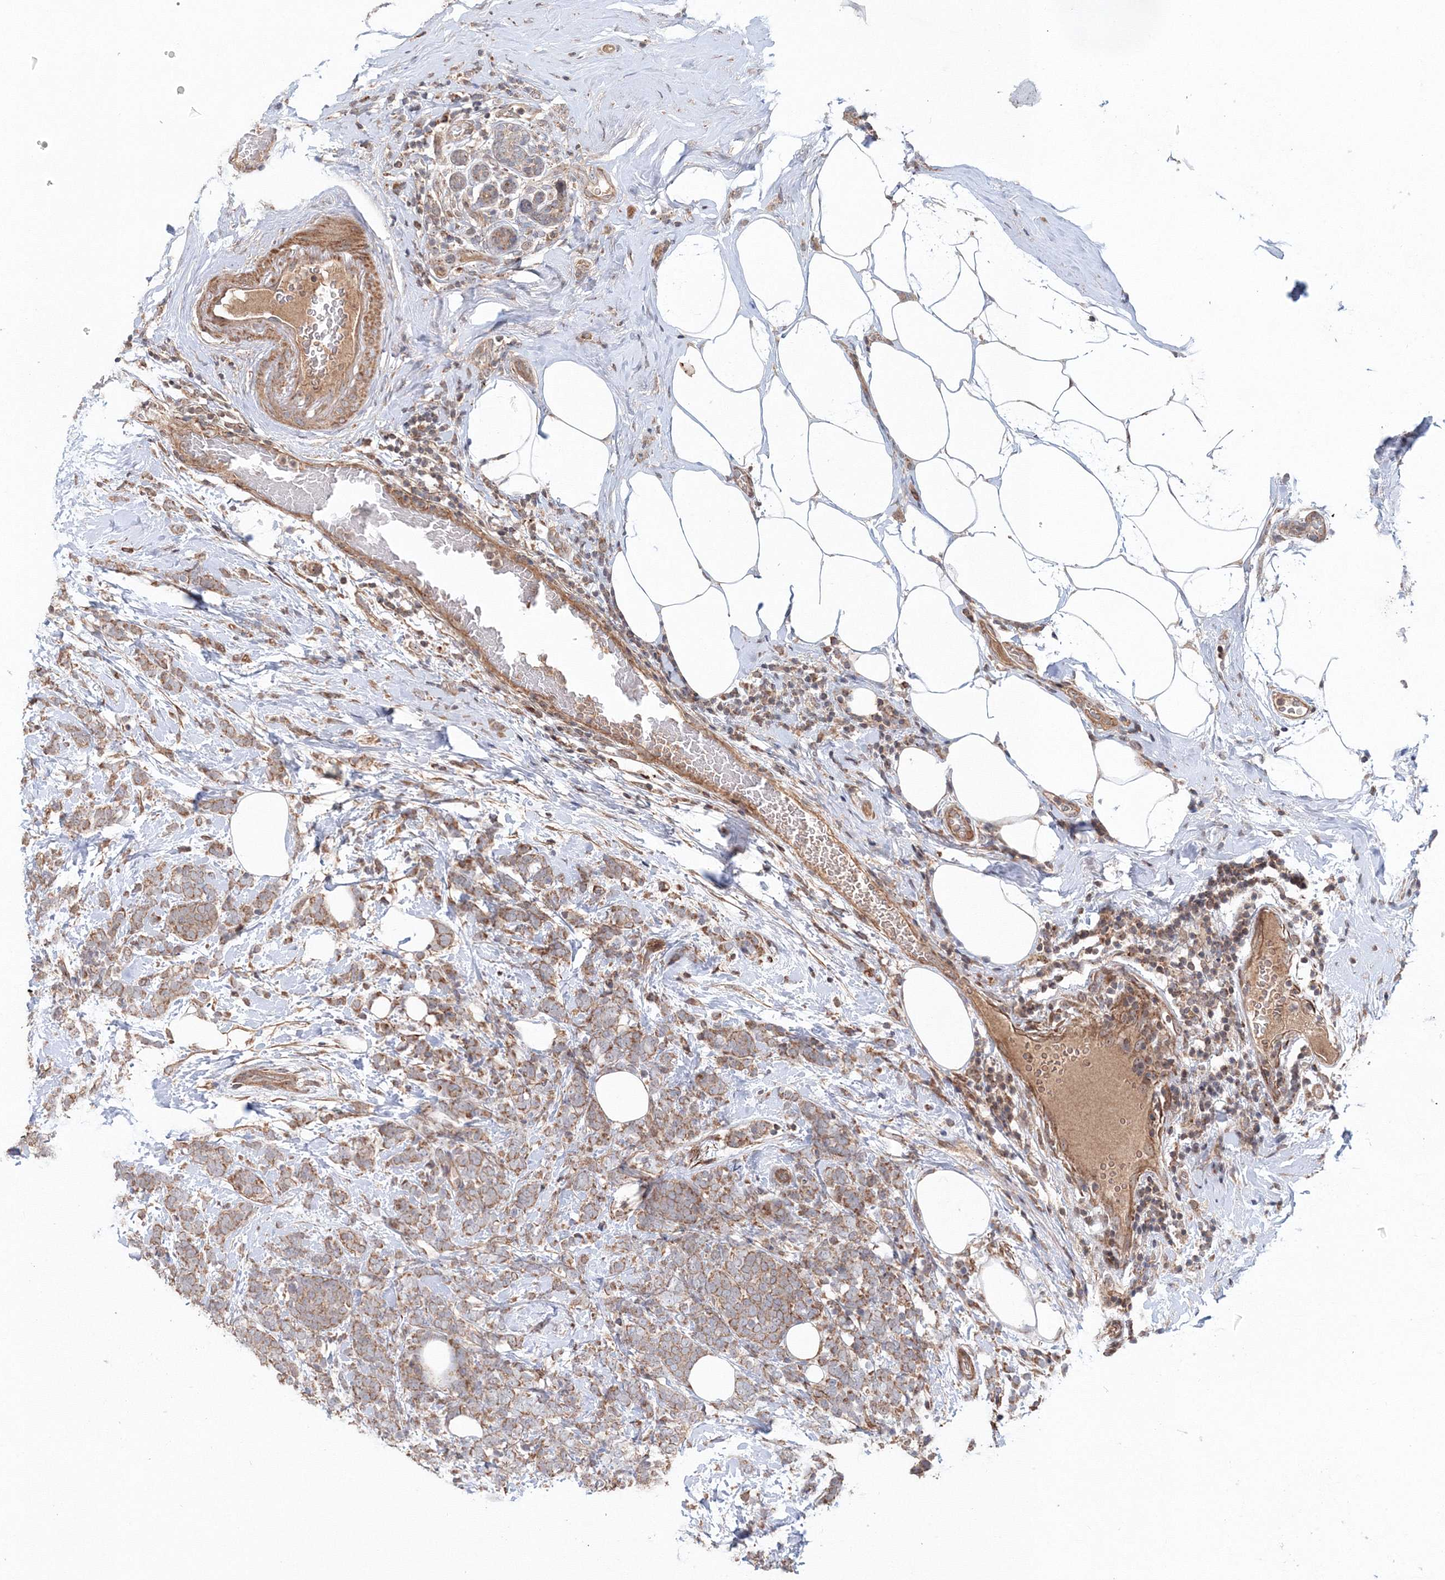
{"staining": {"intensity": "moderate", "quantity": ">75%", "location": "cytoplasmic/membranous"}, "tissue": "breast cancer", "cell_type": "Tumor cells", "image_type": "cancer", "snomed": [{"axis": "morphology", "description": "Lobular carcinoma"}, {"axis": "topography", "description": "Breast"}], "caption": "Tumor cells display medium levels of moderate cytoplasmic/membranous staining in about >75% of cells in breast lobular carcinoma.", "gene": "NOA1", "patient": {"sex": "female", "age": 58}}